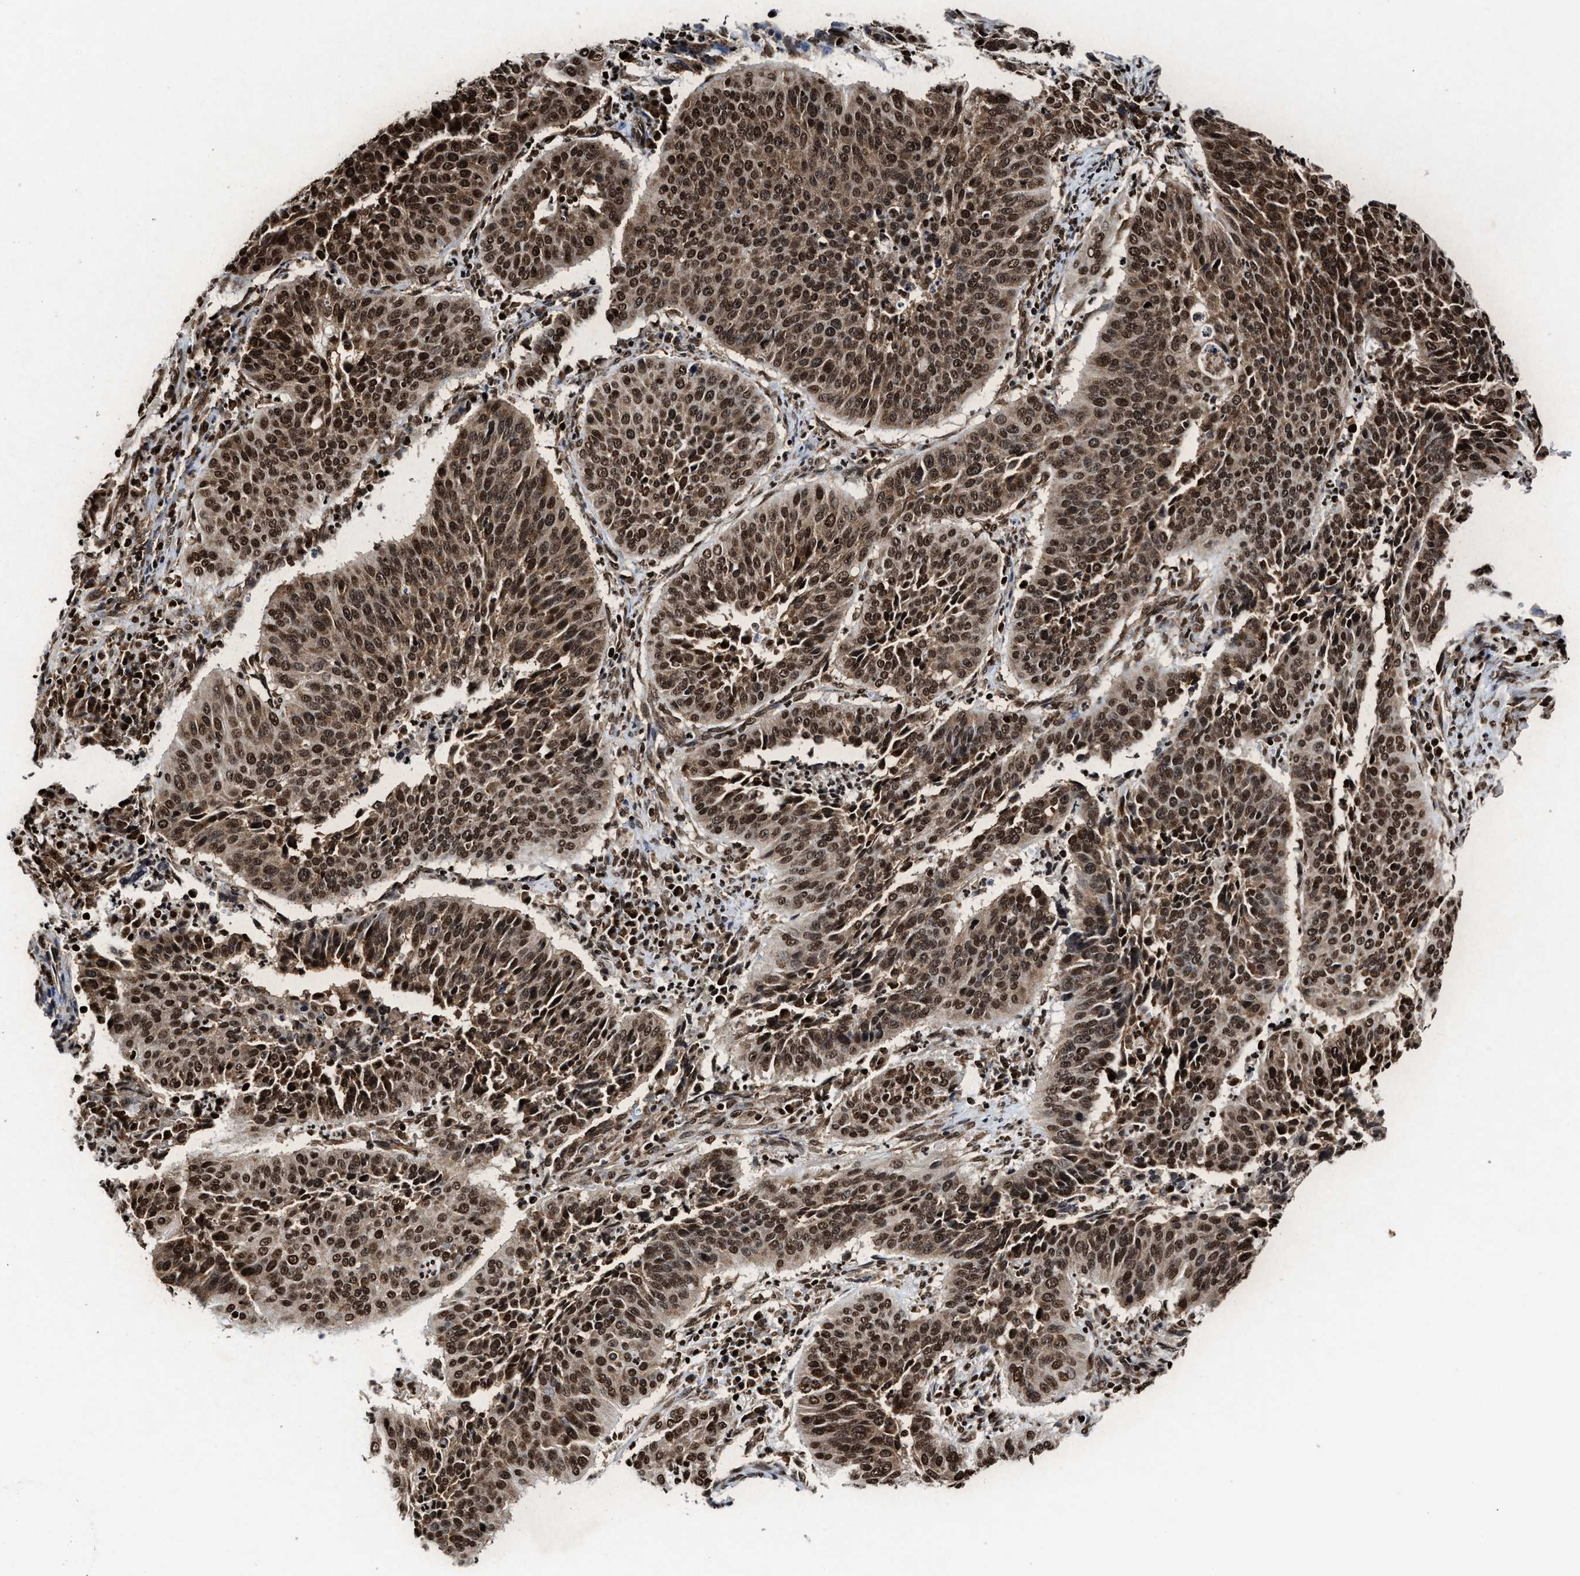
{"staining": {"intensity": "strong", "quantity": ">75%", "location": "cytoplasmic/membranous,nuclear"}, "tissue": "cervical cancer", "cell_type": "Tumor cells", "image_type": "cancer", "snomed": [{"axis": "morphology", "description": "Normal tissue, NOS"}, {"axis": "morphology", "description": "Squamous cell carcinoma, NOS"}, {"axis": "topography", "description": "Cervix"}], "caption": "Human cervical squamous cell carcinoma stained with a protein marker exhibits strong staining in tumor cells.", "gene": "ALYREF", "patient": {"sex": "female", "age": 39}}